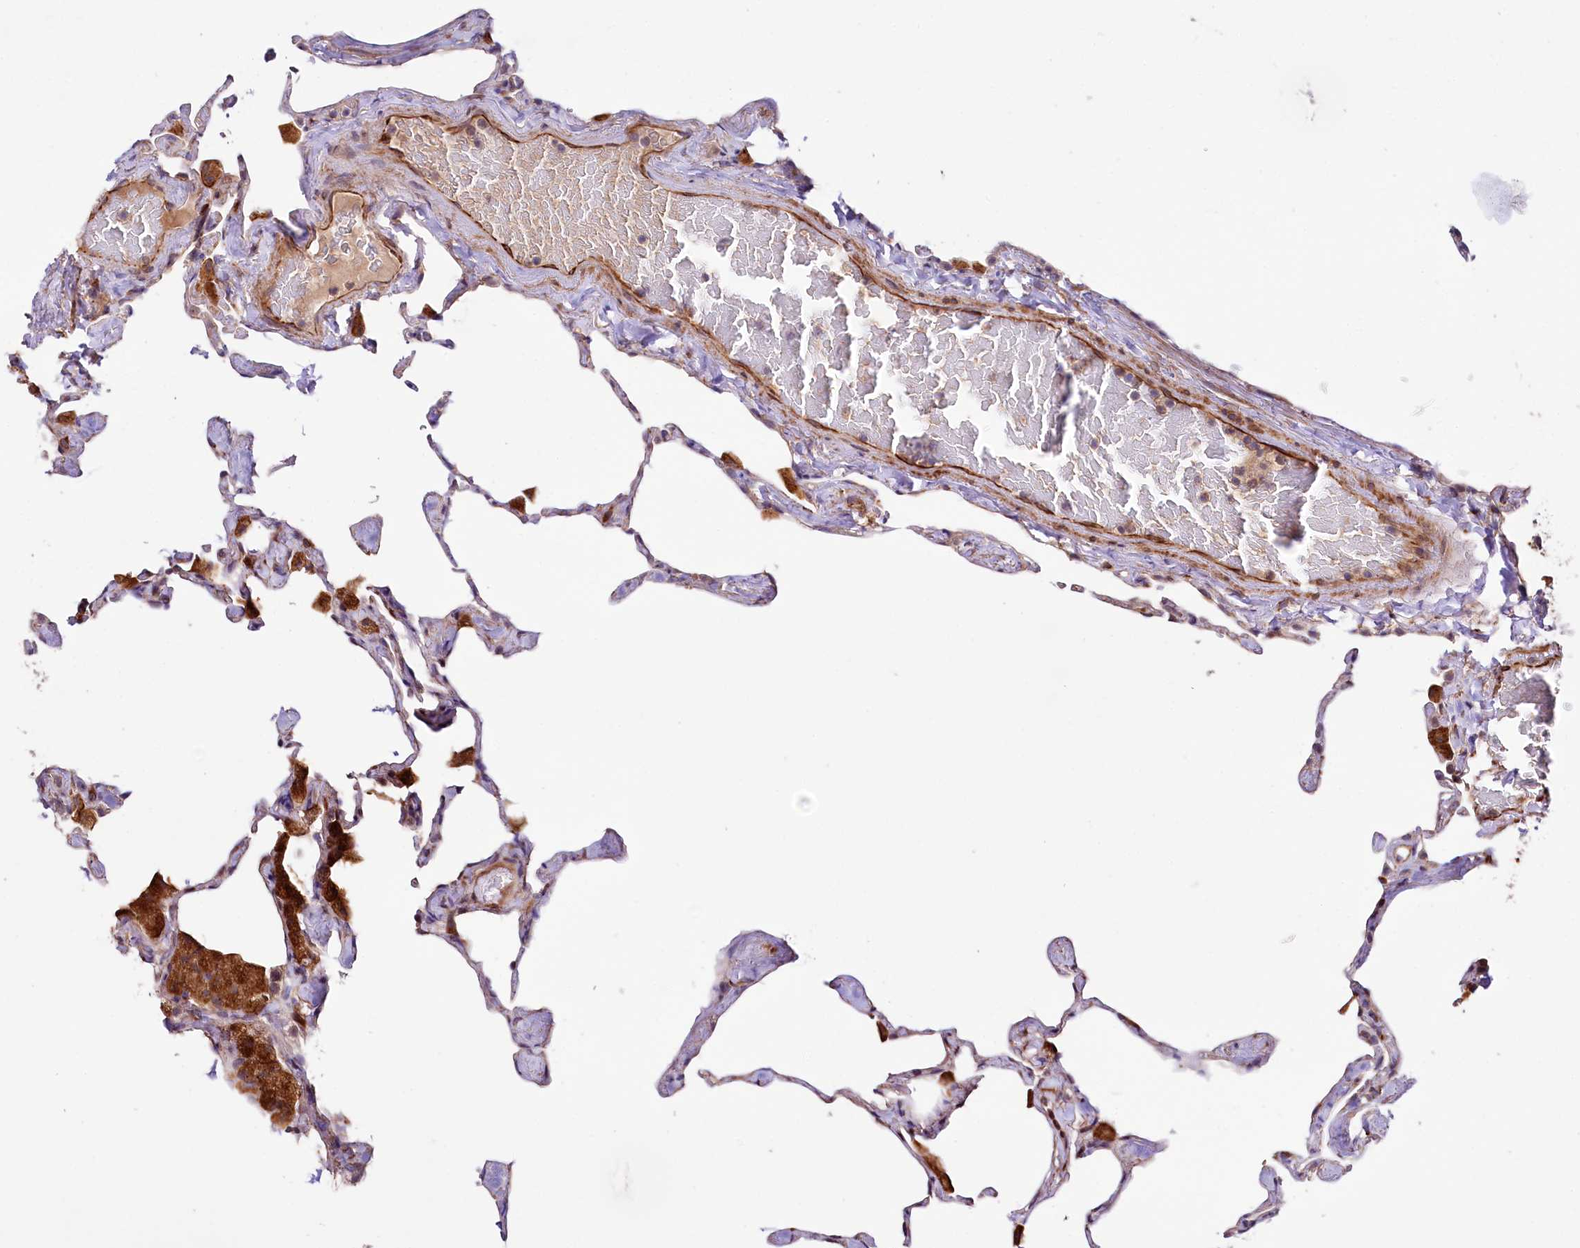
{"staining": {"intensity": "weak", "quantity": "<25%", "location": "cytoplasmic/membranous"}, "tissue": "lung", "cell_type": "Alveolar cells", "image_type": "normal", "snomed": [{"axis": "morphology", "description": "Normal tissue, NOS"}, {"axis": "topography", "description": "Lung"}], "caption": "A photomicrograph of lung stained for a protein exhibits no brown staining in alveolar cells. (DAB IHC with hematoxylin counter stain).", "gene": "TTC12", "patient": {"sex": "male", "age": 65}}